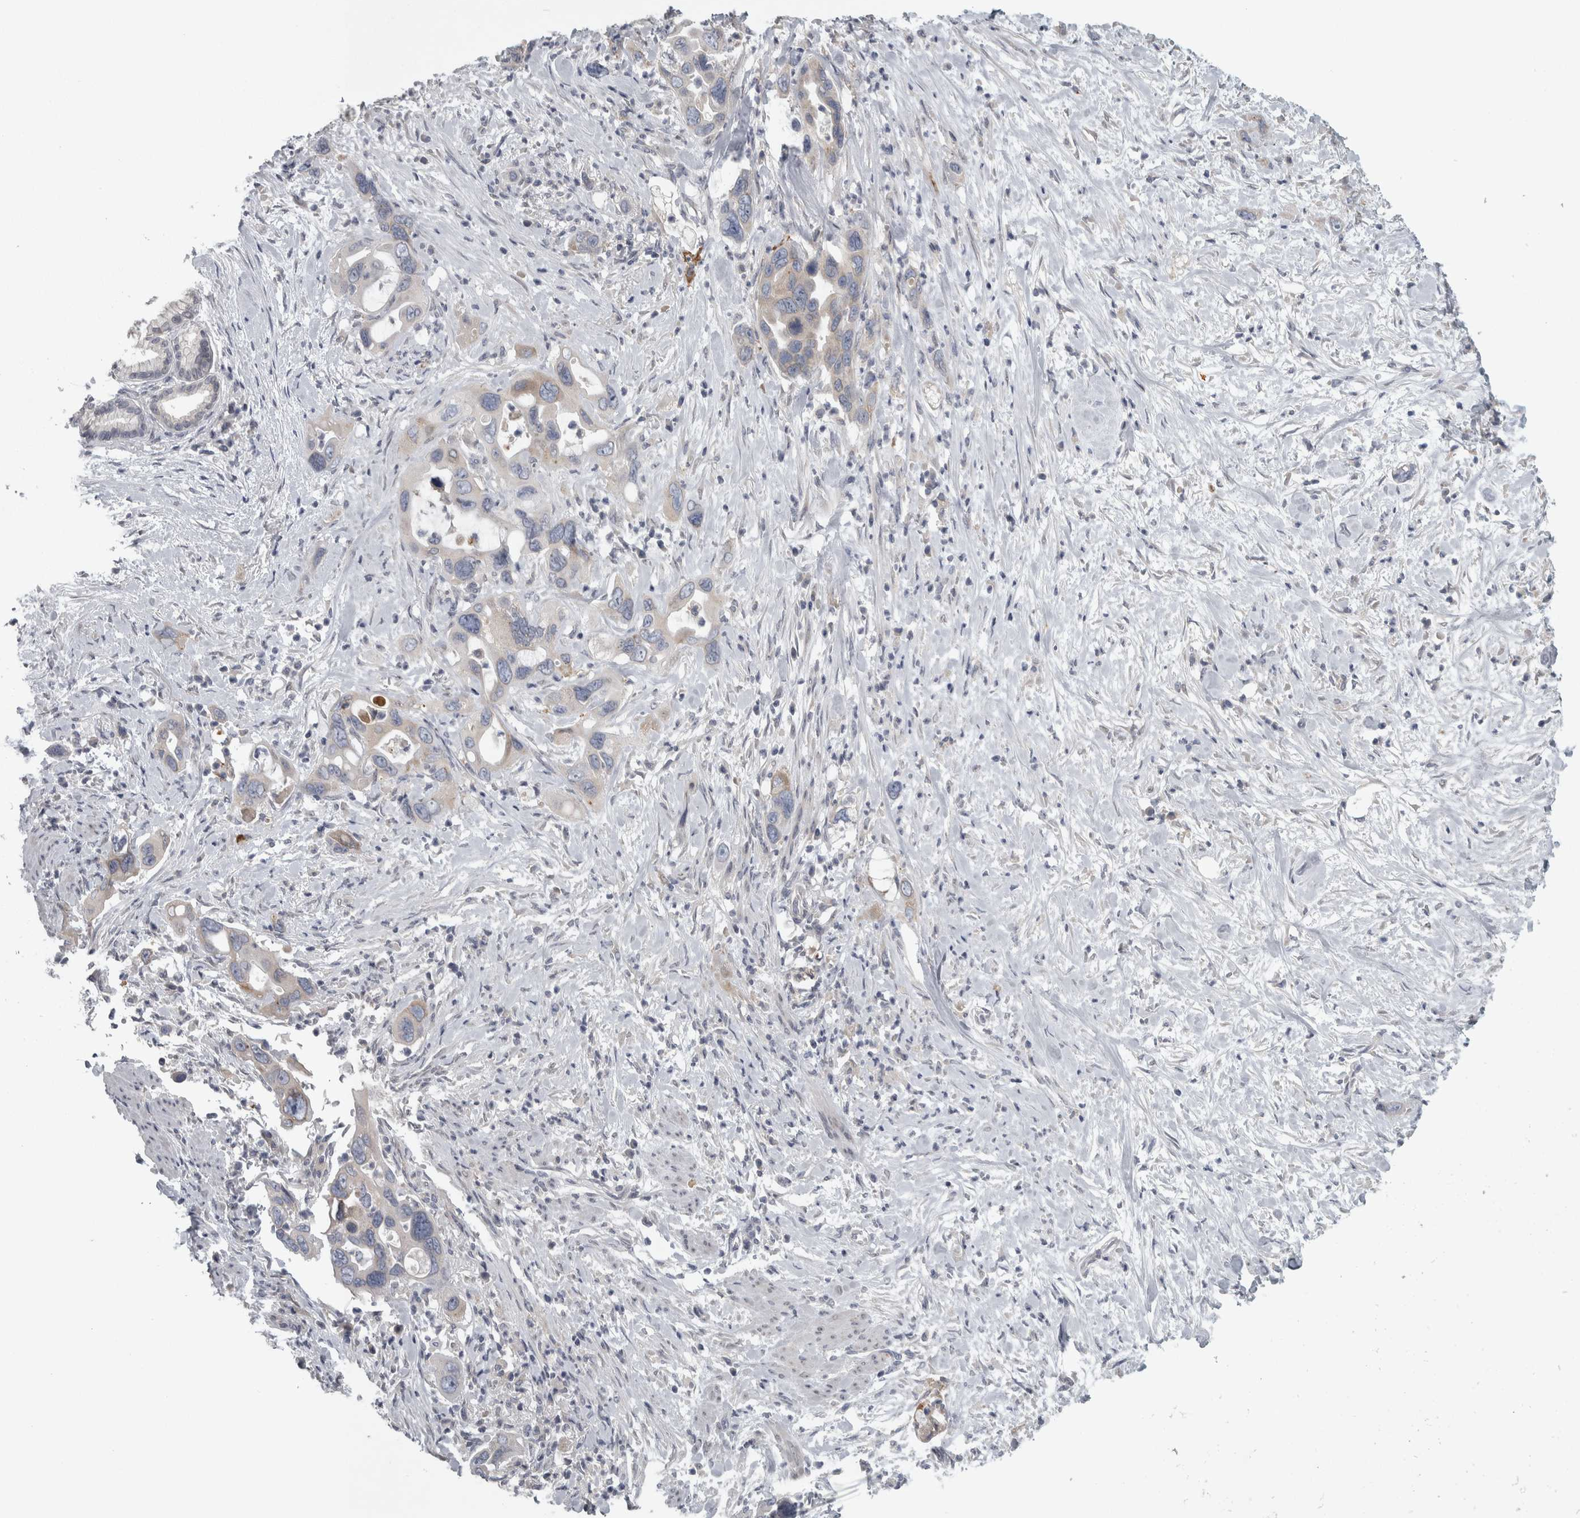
{"staining": {"intensity": "weak", "quantity": "<25%", "location": "cytoplasmic/membranous"}, "tissue": "pancreatic cancer", "cell_type": "Tumor cells", "image_type": "cancer", "snomed": [{"axis": "morphology", "description": "Adenocarcinoma, NOS"}, {"axis": "topography", "description": "Pancreas"}], "caption": "Protein analysis of pancreatic adenocarcinoma shows no significant expression in tumor cells. (Immunohistochemistry (ihc), brightfield microscopy, high magnification).", "gene": "SIGMAR1", "patient": {"sex": "female", "age": 70}}